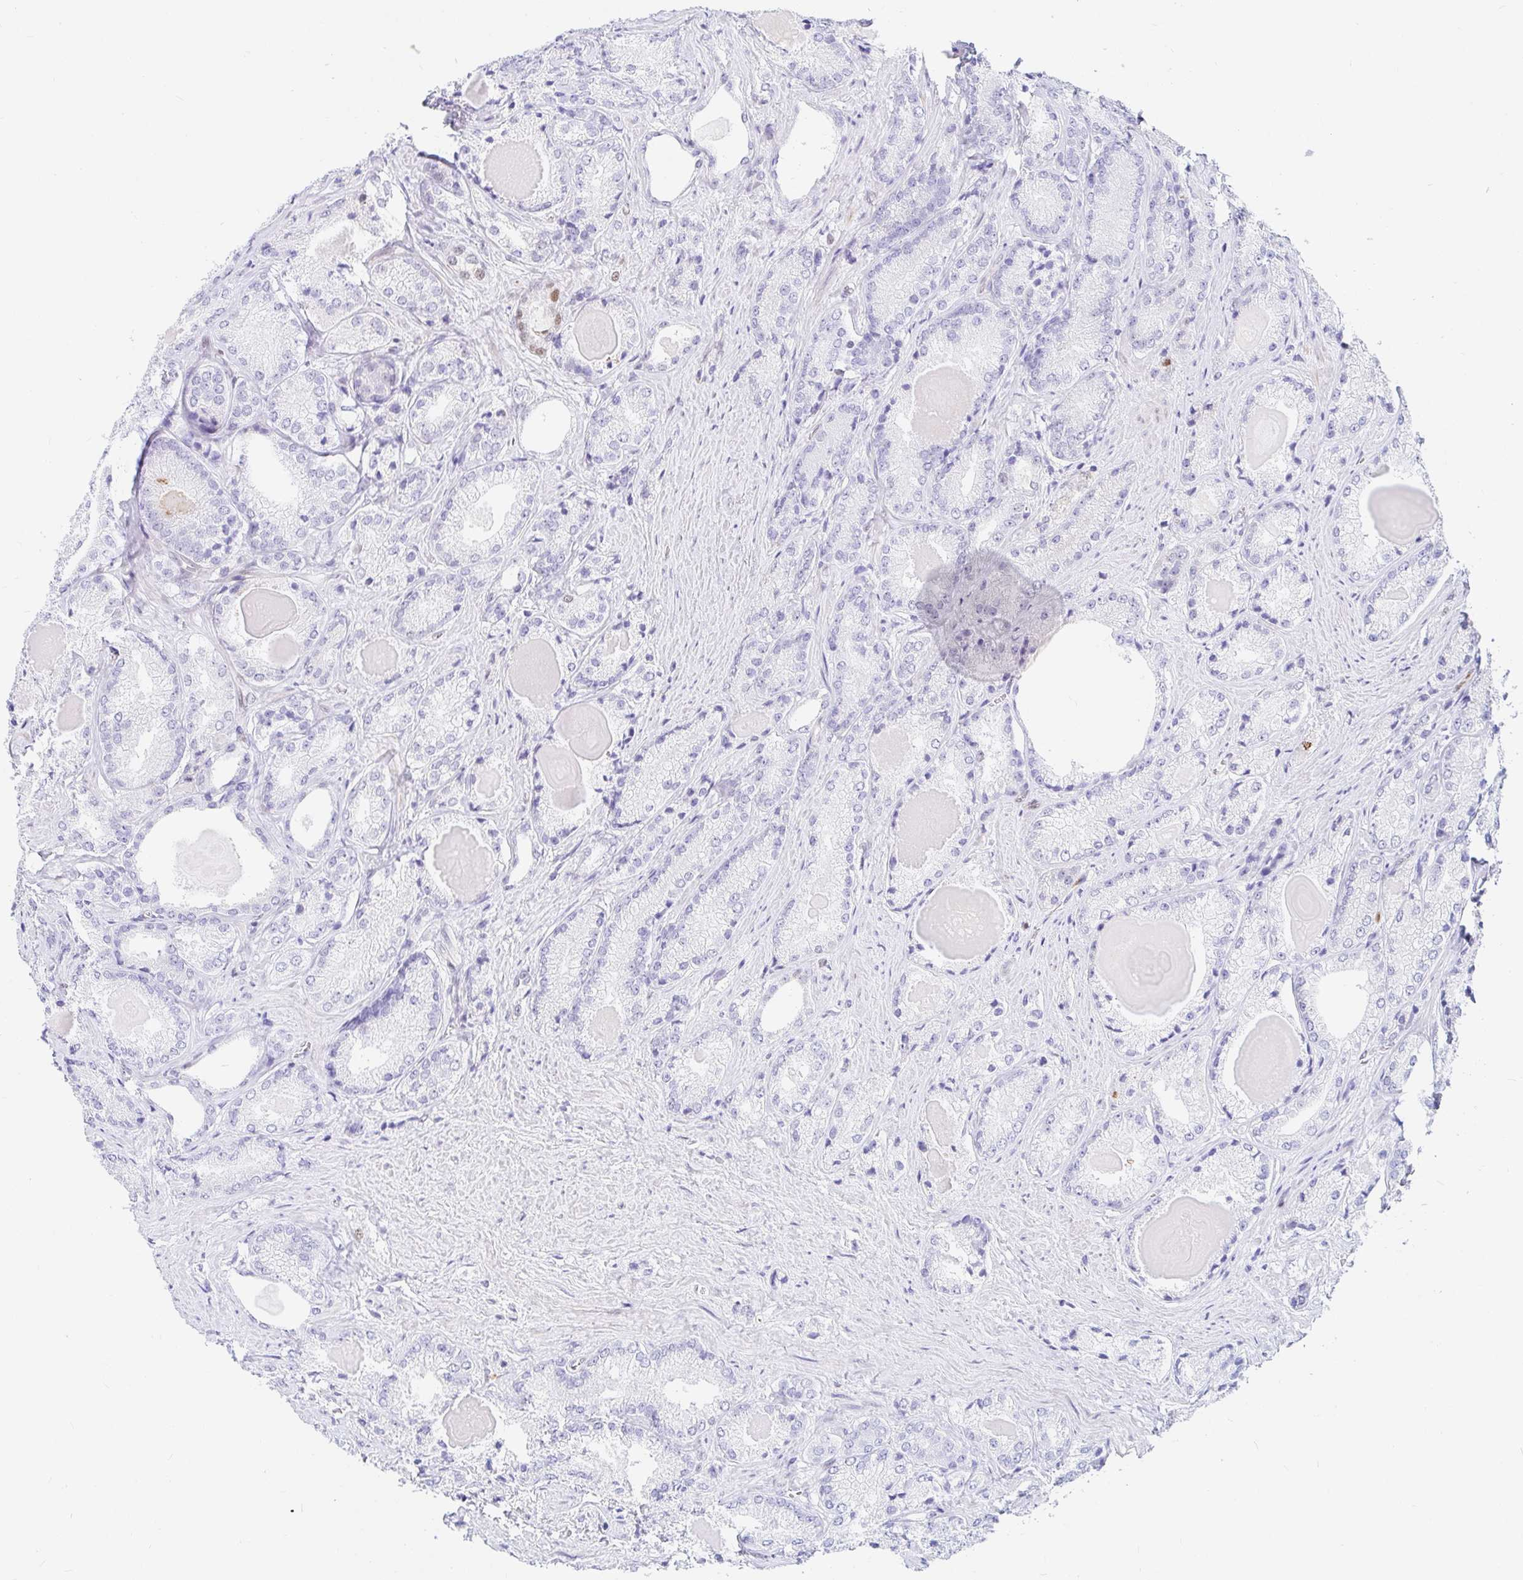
{"staining": {"intensity": "negative", "quantity": "none", "location": "none"}, "tissue": "prostate cancer", "cell_type": "Tumor cells", "image_type": "cancer", "snomed": [{"axis": "morphology", "description": "Adenocarcinoma, NOS"}, {"axis": "morphology", "description": "Adenocarcinoma, Low grade"}, {"axis": "topography", "description": "Prostate"}], "caption": "Protein analysis of low-grade adenocarcinoma (prostate) demonstrates no significant positivity in tumor cells.", "gene": "HINFP", "patient": {"sex": "male", "age": 68}}